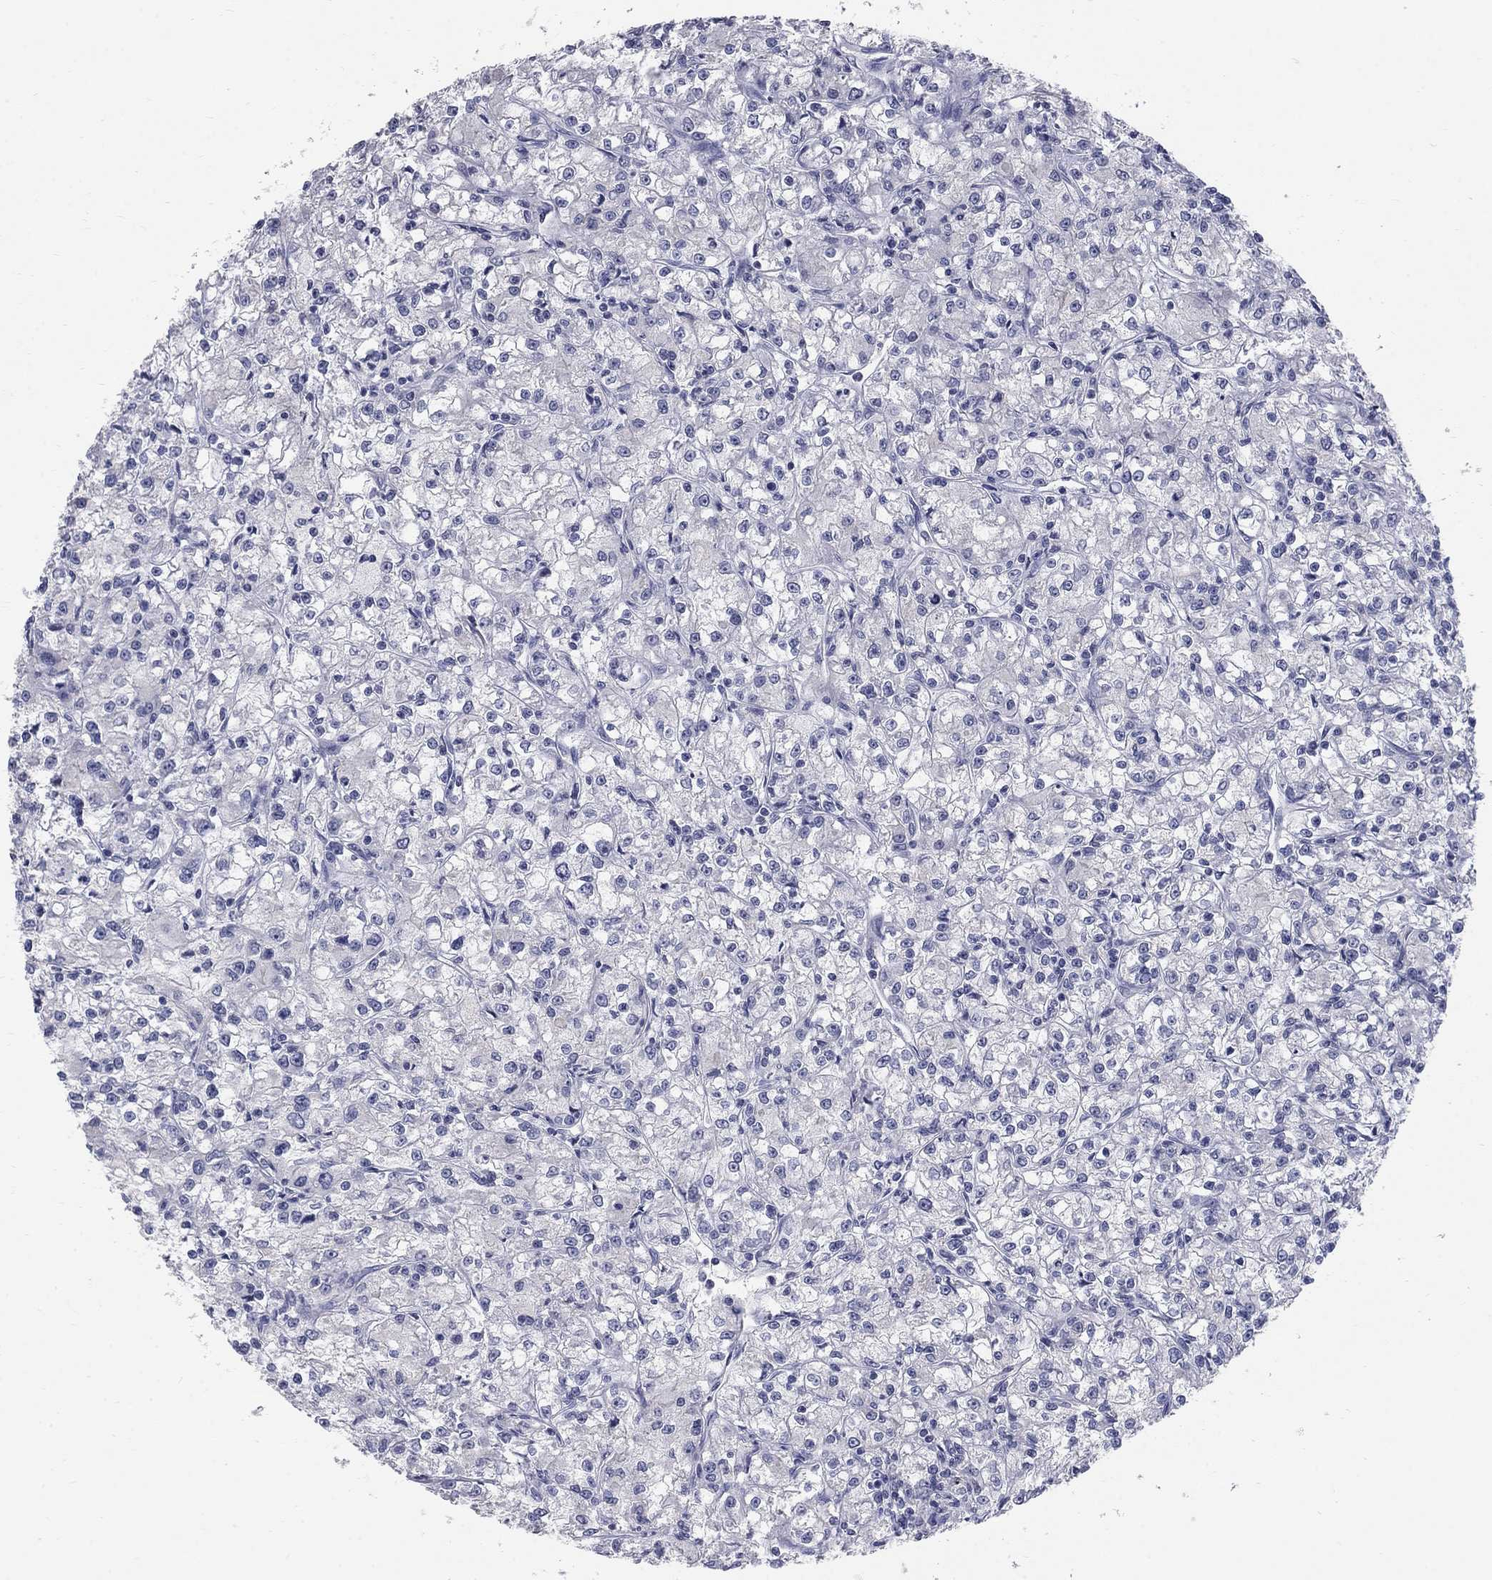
{"staining": {"intensity": "negative", "quantity": "none", "location": "none"}, "tissue": "renal cancer", "cell_type": "Tumor cells", "image_type": "cancer", "snomed": [{"axis": "morphology", "description": "Adenocarcinoma, NOS"}, {"axis": "topography", "description": "Kidney"}], "caption": "This micrograph is of renal adenocarcinoma stained with immunohistochemistry (IHC) to label a protein in brown with the nuclei are counter-stained blue. There is no positivity in tumor cells.", "gene": "PTH1R", "patient": {"sex": "female", "age": 59}}